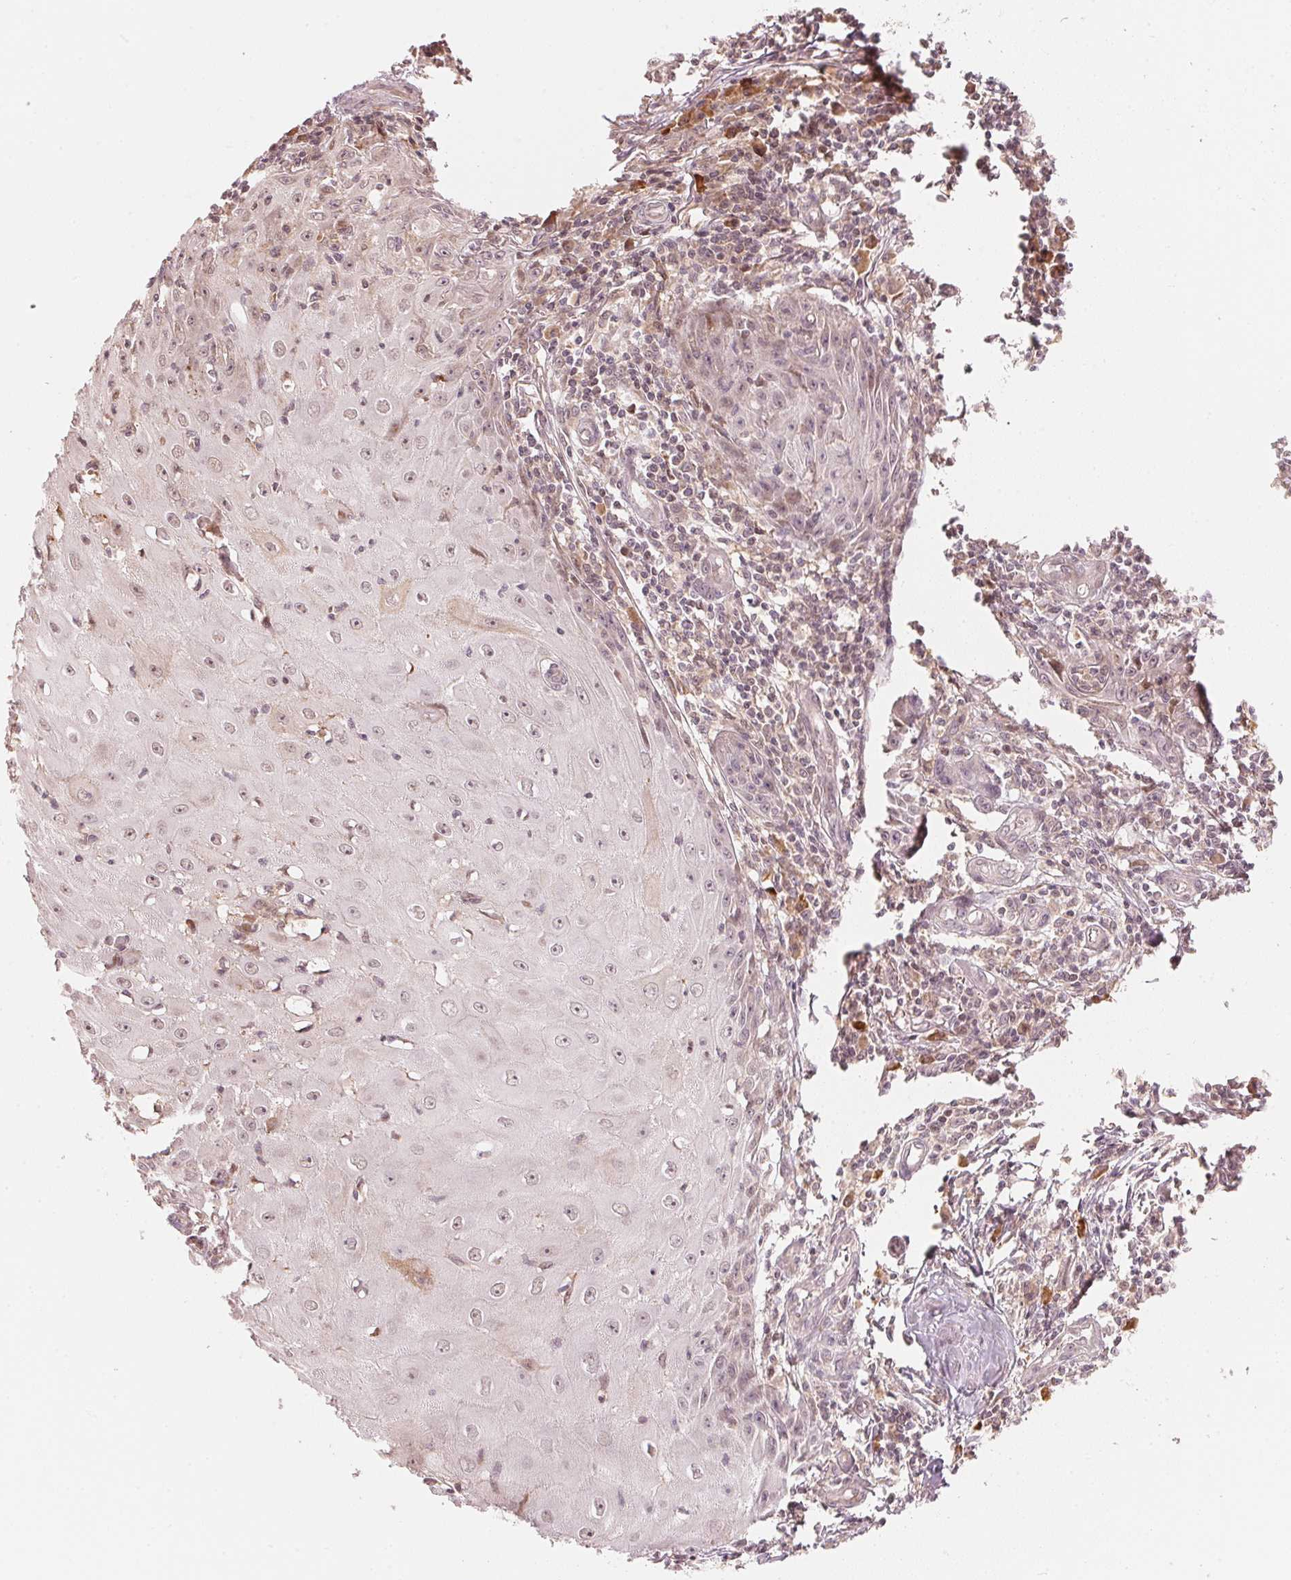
{"staining": {"intensity": "negative", "quantity": "none", "location": "none"}, "tissue": "skin cancer", "cell_type": "Tumor cells", "image_type": "cancer", "snomed": [{"axis": "morphology", "description": "Squamous cell carcinoma, NOS"}, {"axis": "topography", "description": "Skin"}], "caption": "A high-resolution histopathology image shows immunohistochemistry (IHC) staining of skin cancer, which exhibits no significant expression in tumor cells. The staining is performed using DAB brown chromogen with nuclei counter-stained in using hematoxylin.", "gene": "PRKN", "patient": {"sex": "female", "age": 73}}